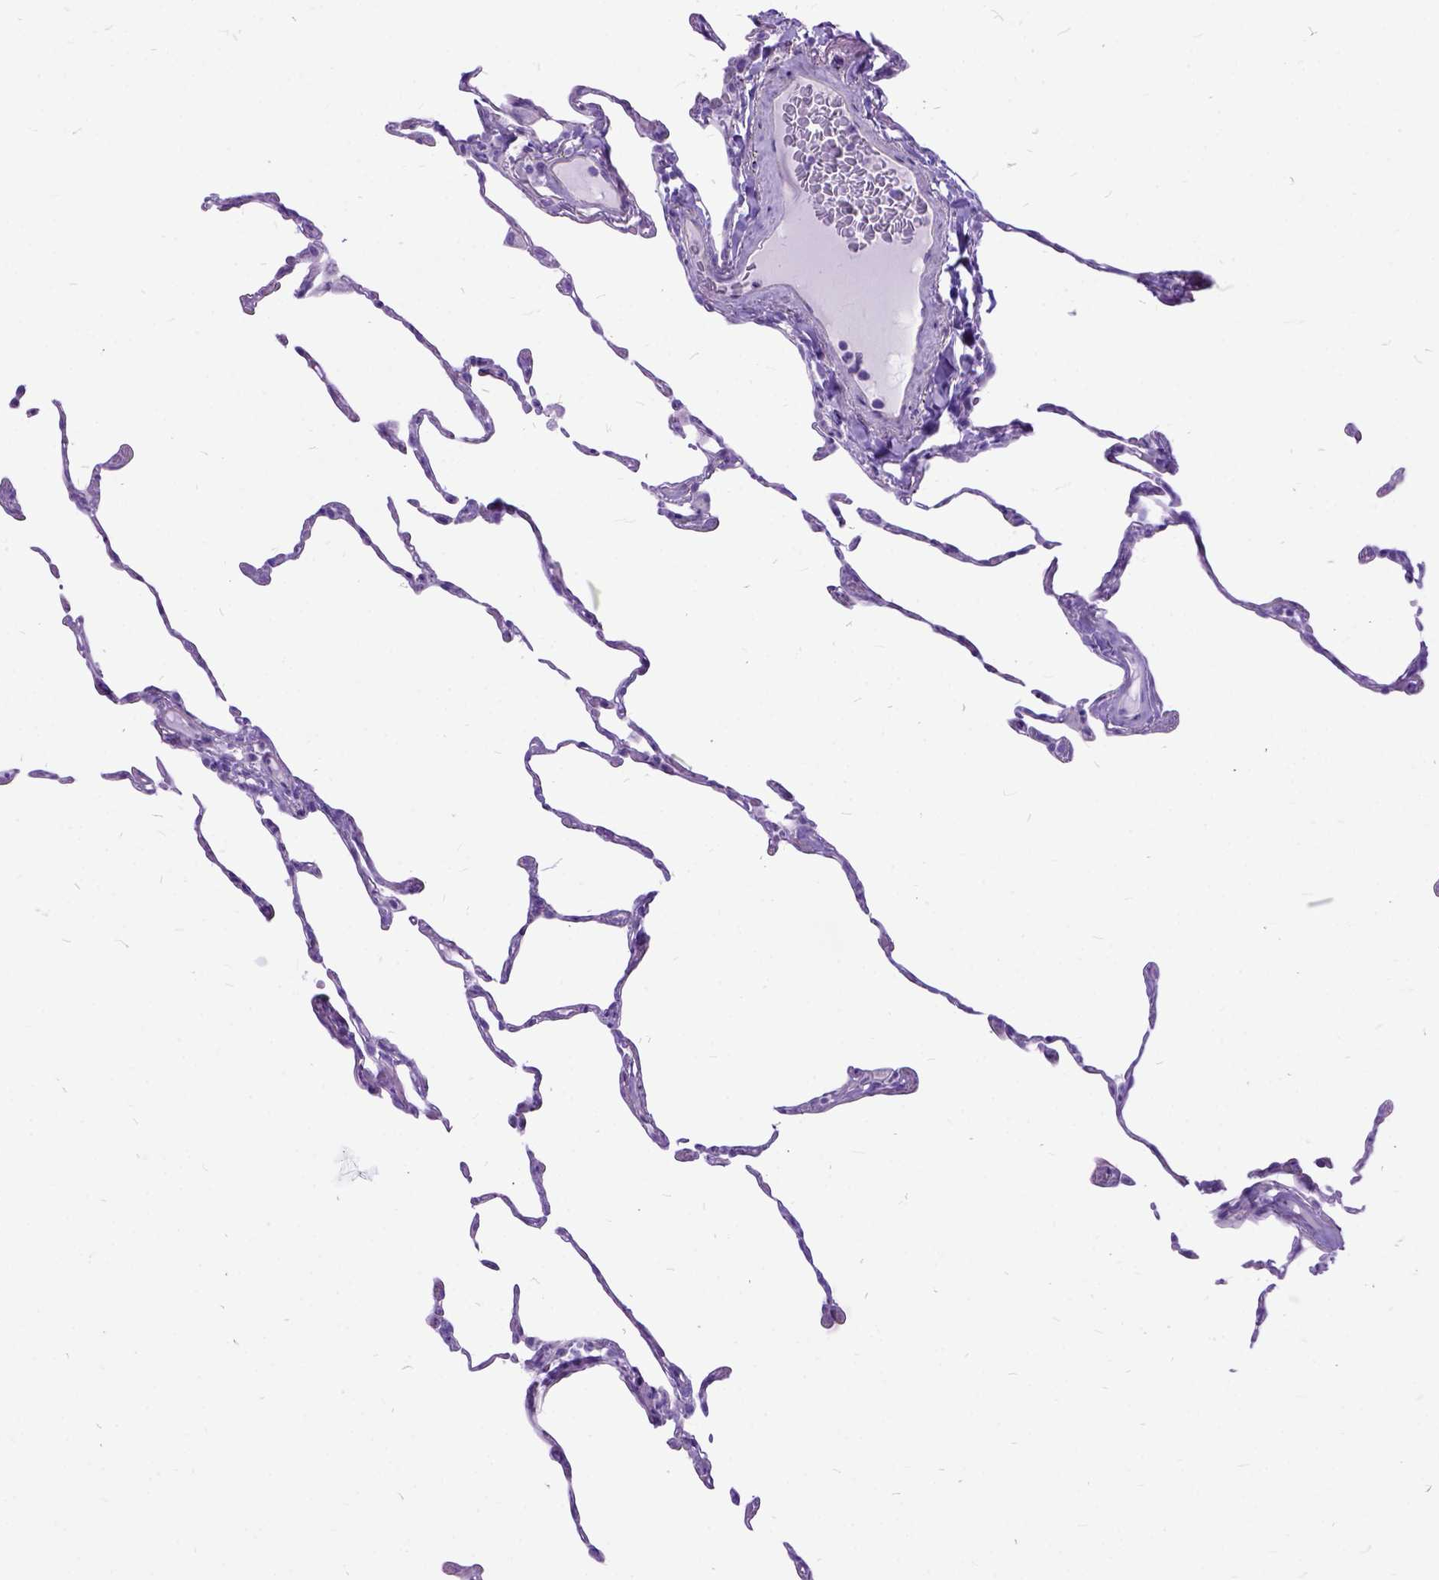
{"staining": {"intensity": "negative", "quantity": "none", "location": "none"}, "tissue": "lung", "cell_type": "Alveolar cells", "image_type": "normal", "snomed": [{"axis": "morphology", "description": "Normal tissue, NOS"}, {"axis": "topography", "description": "Lung"}], "caption": "Protein analysis of benign lung demonstrates no significant staining in alveolar cells. (Immunohistochemistry, brightfield microscopy, high magnification).", "gene": "ARL9", "patient": {"sex": "female", "age": 57}}